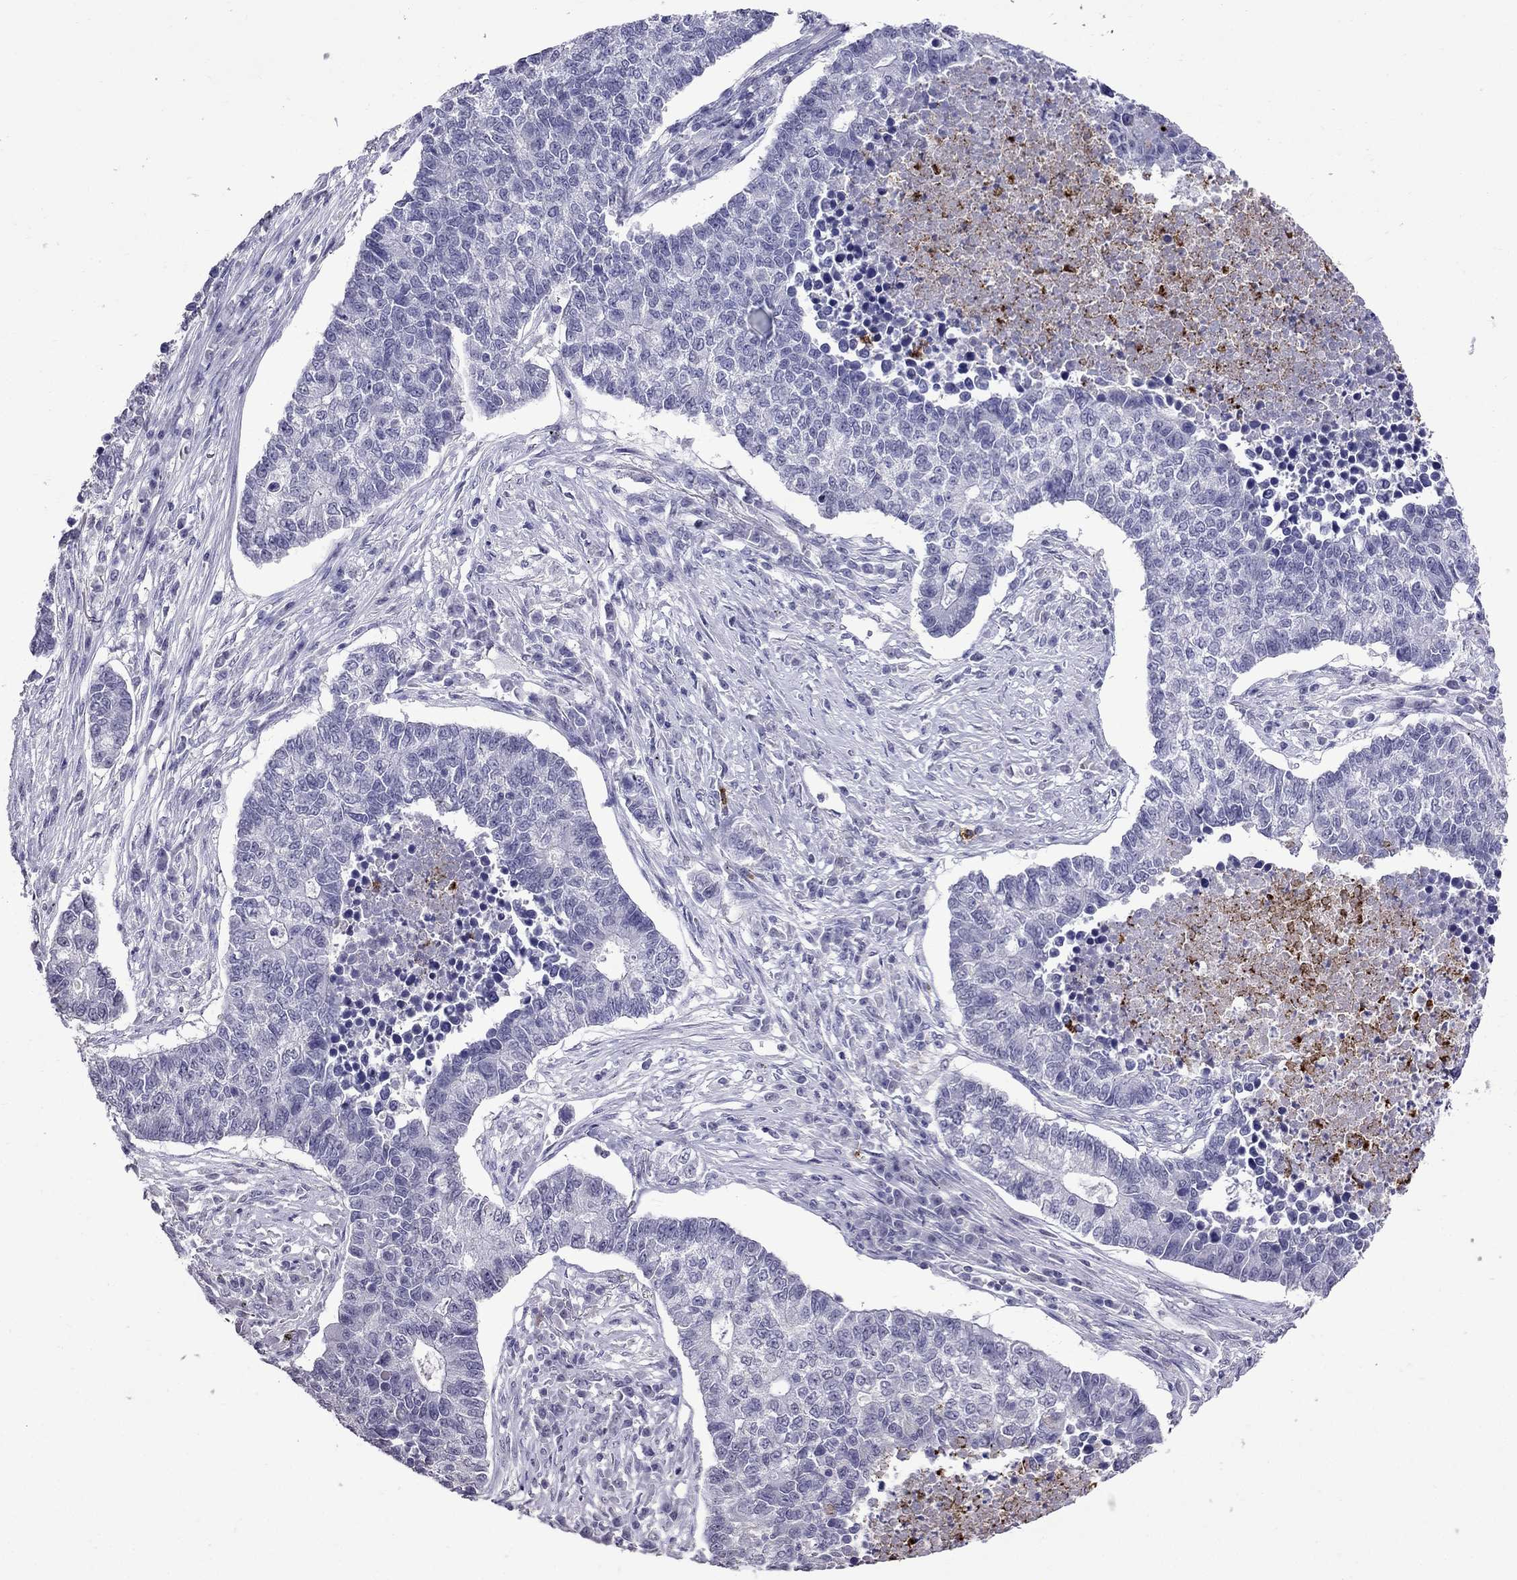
{"staining": {"intensity": "negative", "quantity": "none", "location": "none"}, "tissue": "lung cancer", "cell_type": "Tumor cells", "image_type": "cancer", "snomed": [{"axis": "morphology", "description": "Adenocarcinoma, NOS"}, {"axis": "topography", "description": "Lung"}], "caption": "There is no significant staining in tumor cells of lung cancer.", "gene": "OLFM4", "patient": {"sex": "male", "age": 57}}